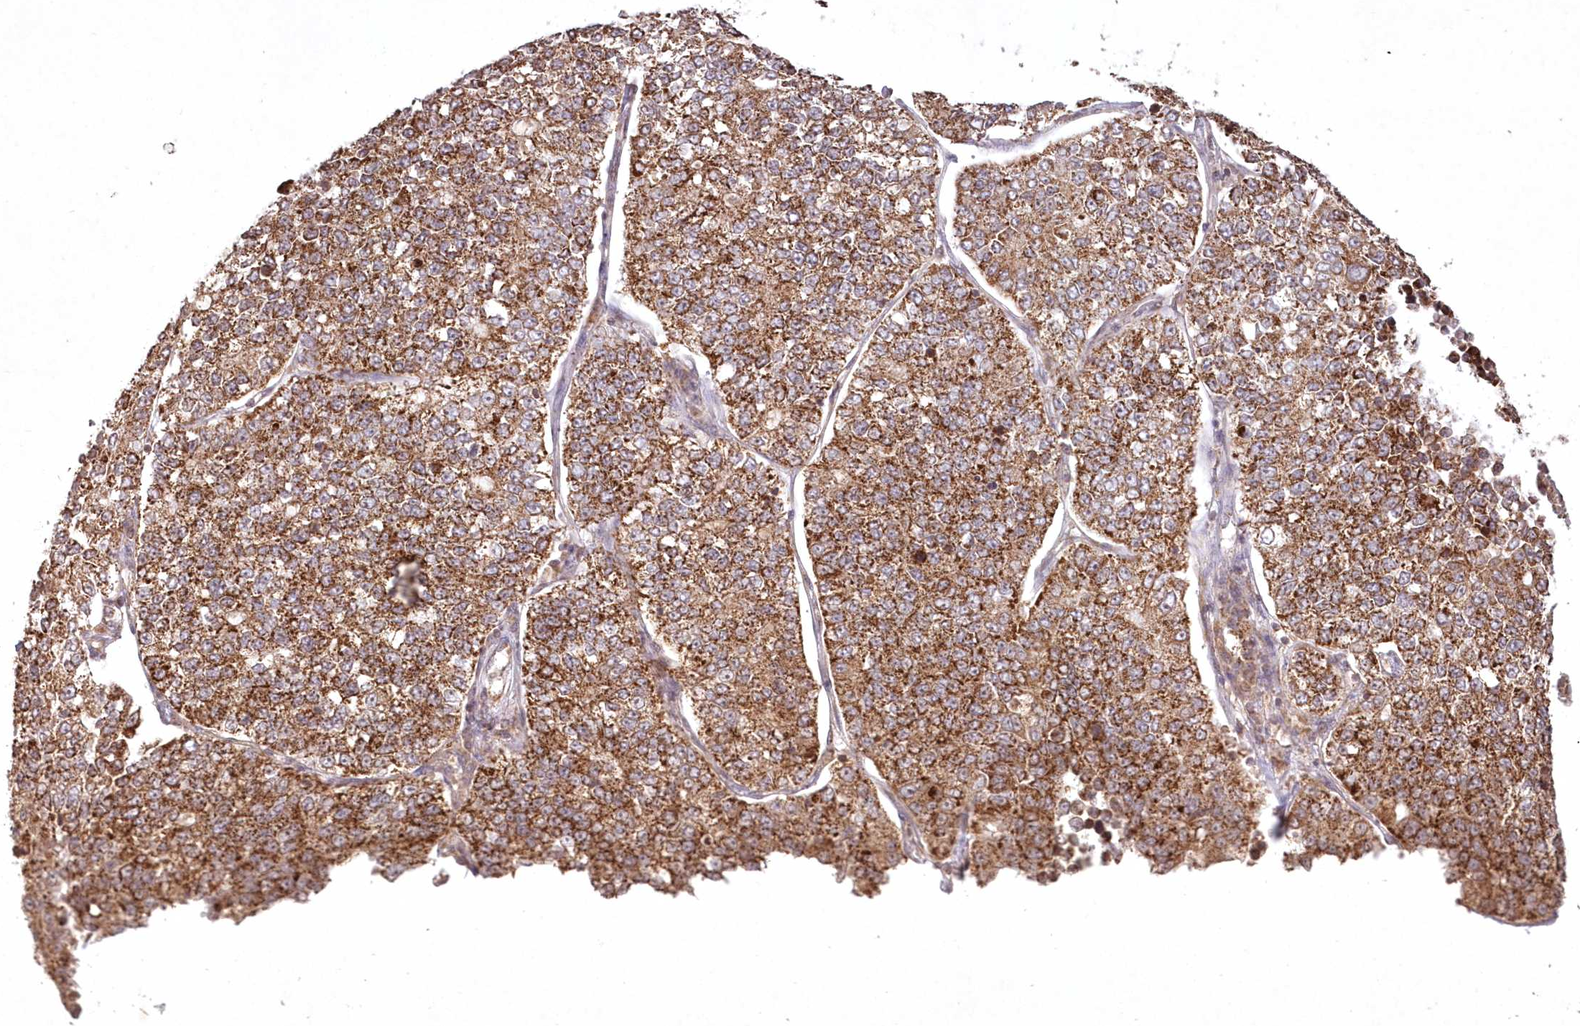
{"staining": {"intensity": "strong", "quantity": ">75%", "location": "cytoplasmic/membranous"}, "tissue": "lung cancer", "cell_type": "Tumor cells", "image_type": "cancer", "snomed": [{"axis": "morphology", "description": "Adenocarcinoma, NOS"}, {"axis": "topography", "description": "Lung"}], "caption": "Lung adenocarcinoma was stained to show a protein in brown. There is high levels of strong cytoplasmic/membranous positivity in about >75% of tumor cells.", "gene": "LRPPRC", "patient": {"sex": "male", "age": 49}}